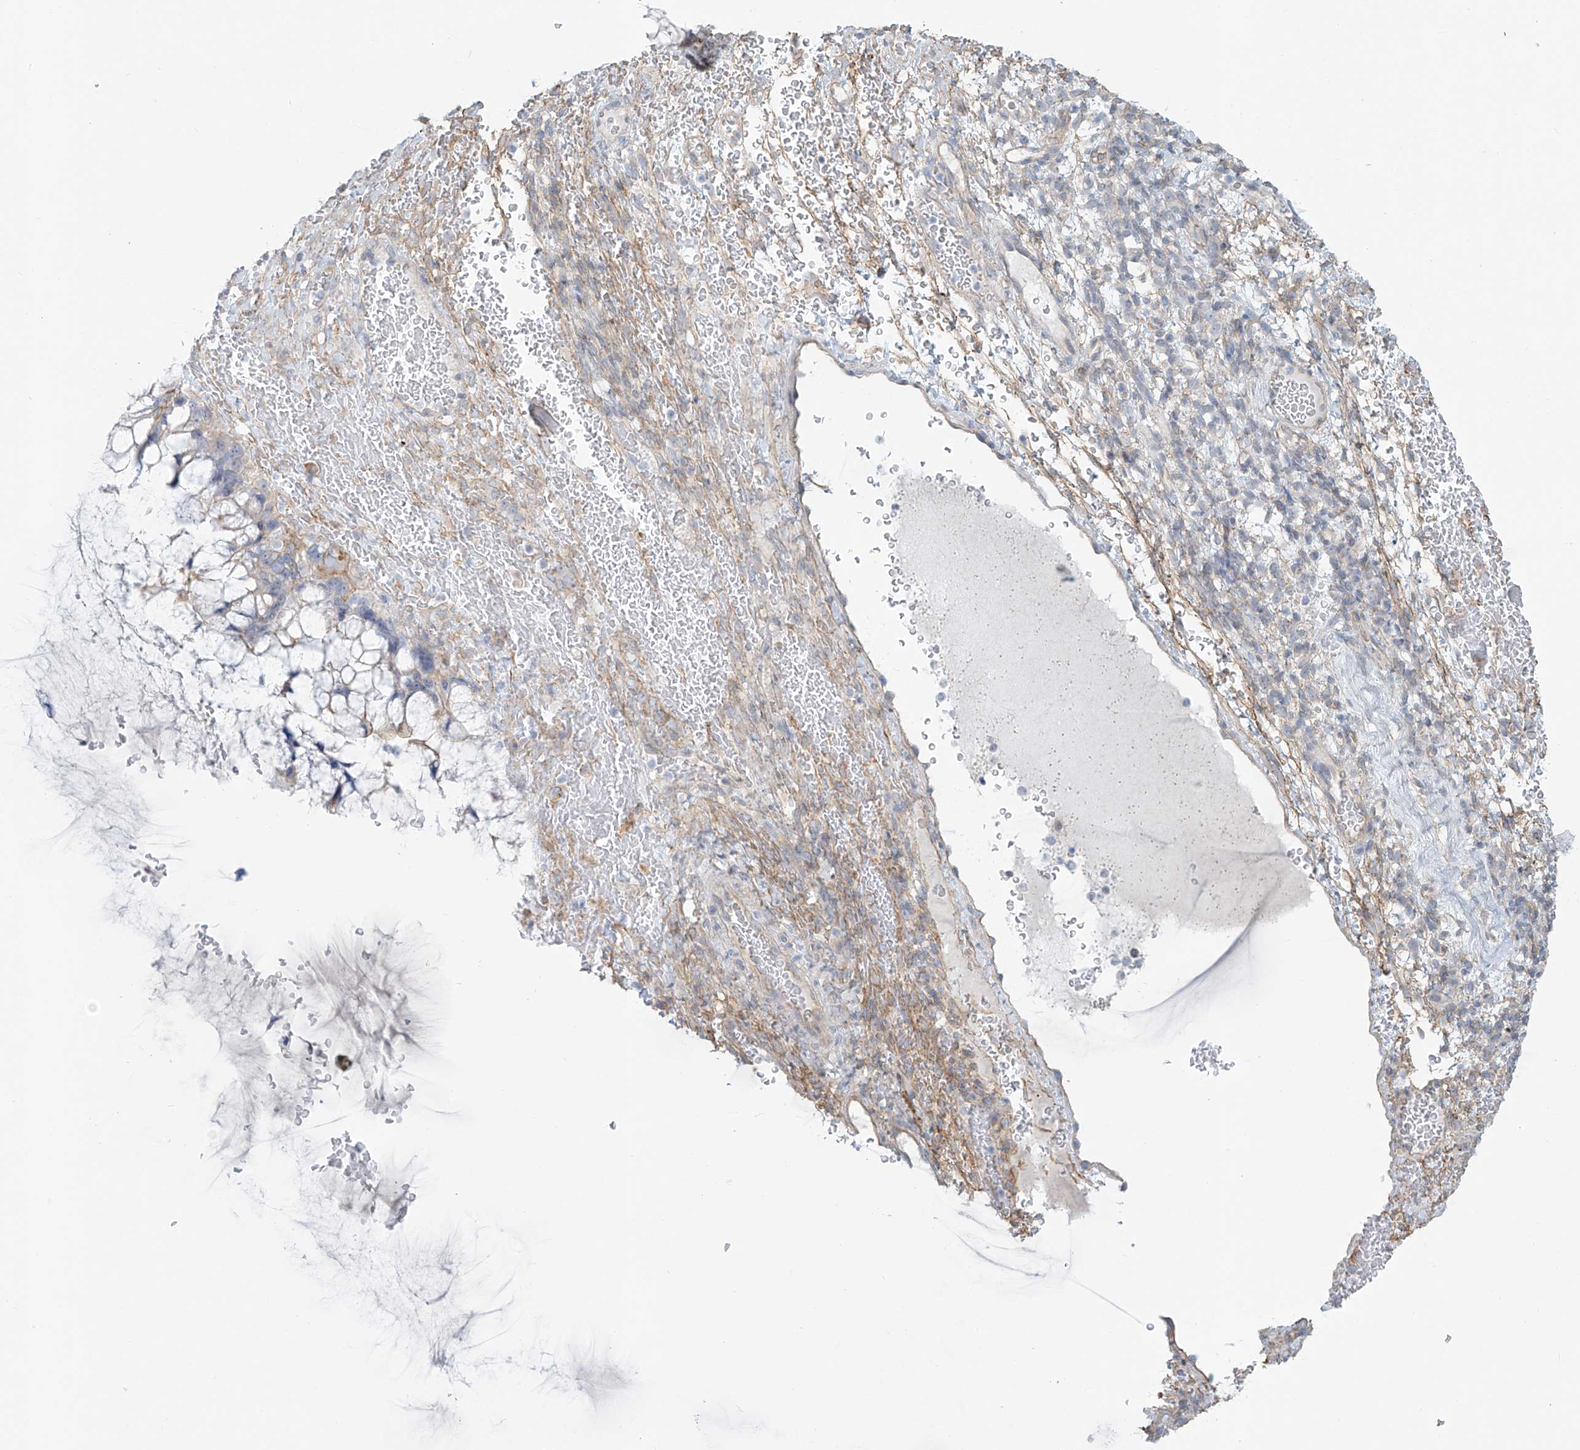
{"staining": {"intensity": "weak", "quantity": "<25%", "location": "cytoplasmic/membranous"}, "tissue": "ovarian cancer", "cell_type": "Tumor cells", "image_type": "cancer", "snomed": [{"axis": "morphology", "description": "Cystadenocarcinoma, mucinous, NOS"}, {"axis": "topography", "description": "Ovary"}], "caption": "Immunohistochemistry histopathology image of neoplastic tissue: ovarian cancer stained with DAB exhibits no significant protein expression in tumor cells. Brightfield microscopy of immunohistochemistry (IHC) stained with DAB (brown) and hematoxylin (blue), captured at high magnification.", "gene": "TUBE1", "patient": {"sex": "female", "age": 37}}